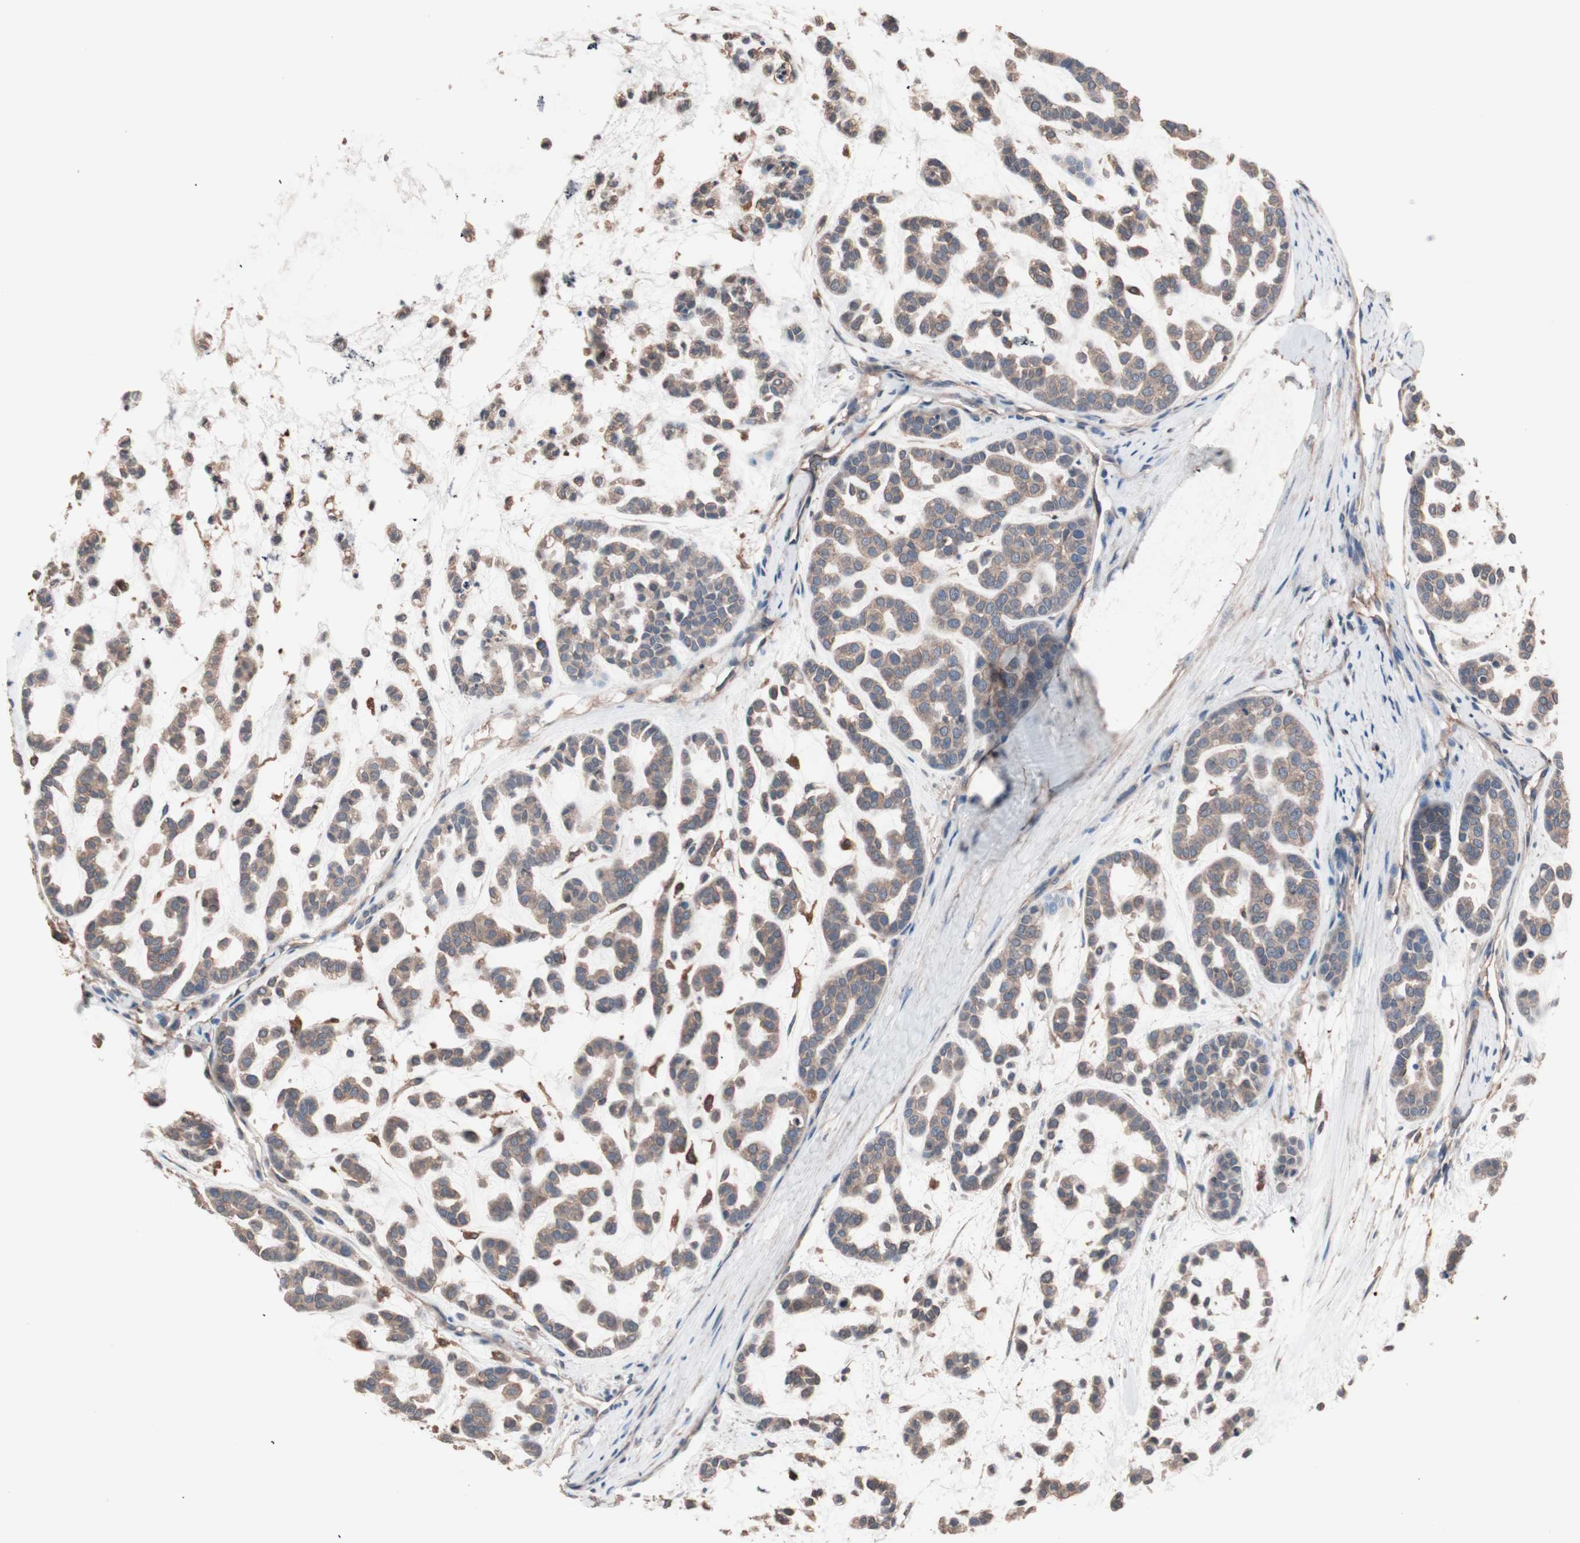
{"staining": {"intensity": "weak", "quantity": ">75%", "location": "cytoplasmic/membranous"}, "tissue": "head and neck cancer", "cell_type": "Tumor cells", "image_type": "cancer", "snomed": [{"axis": "morphology", "description": "Adenocarcinoma, NOS"}, {"axis": "morphology", "description": "Adenoma, NOS"}, {"axis": "topography", "description": "Head-Neck"}], "caption": "Immunohistochemical staining of adenoma (head and neck) reveals low levels of weak cytoplasmic/membranous protein positivity in approximately >75% of tumor cells. (Brightfield microscopy of DAB IHC at high magnification).", "gene": "ATG7", "patient": {"sex": "female", "age": 55}}